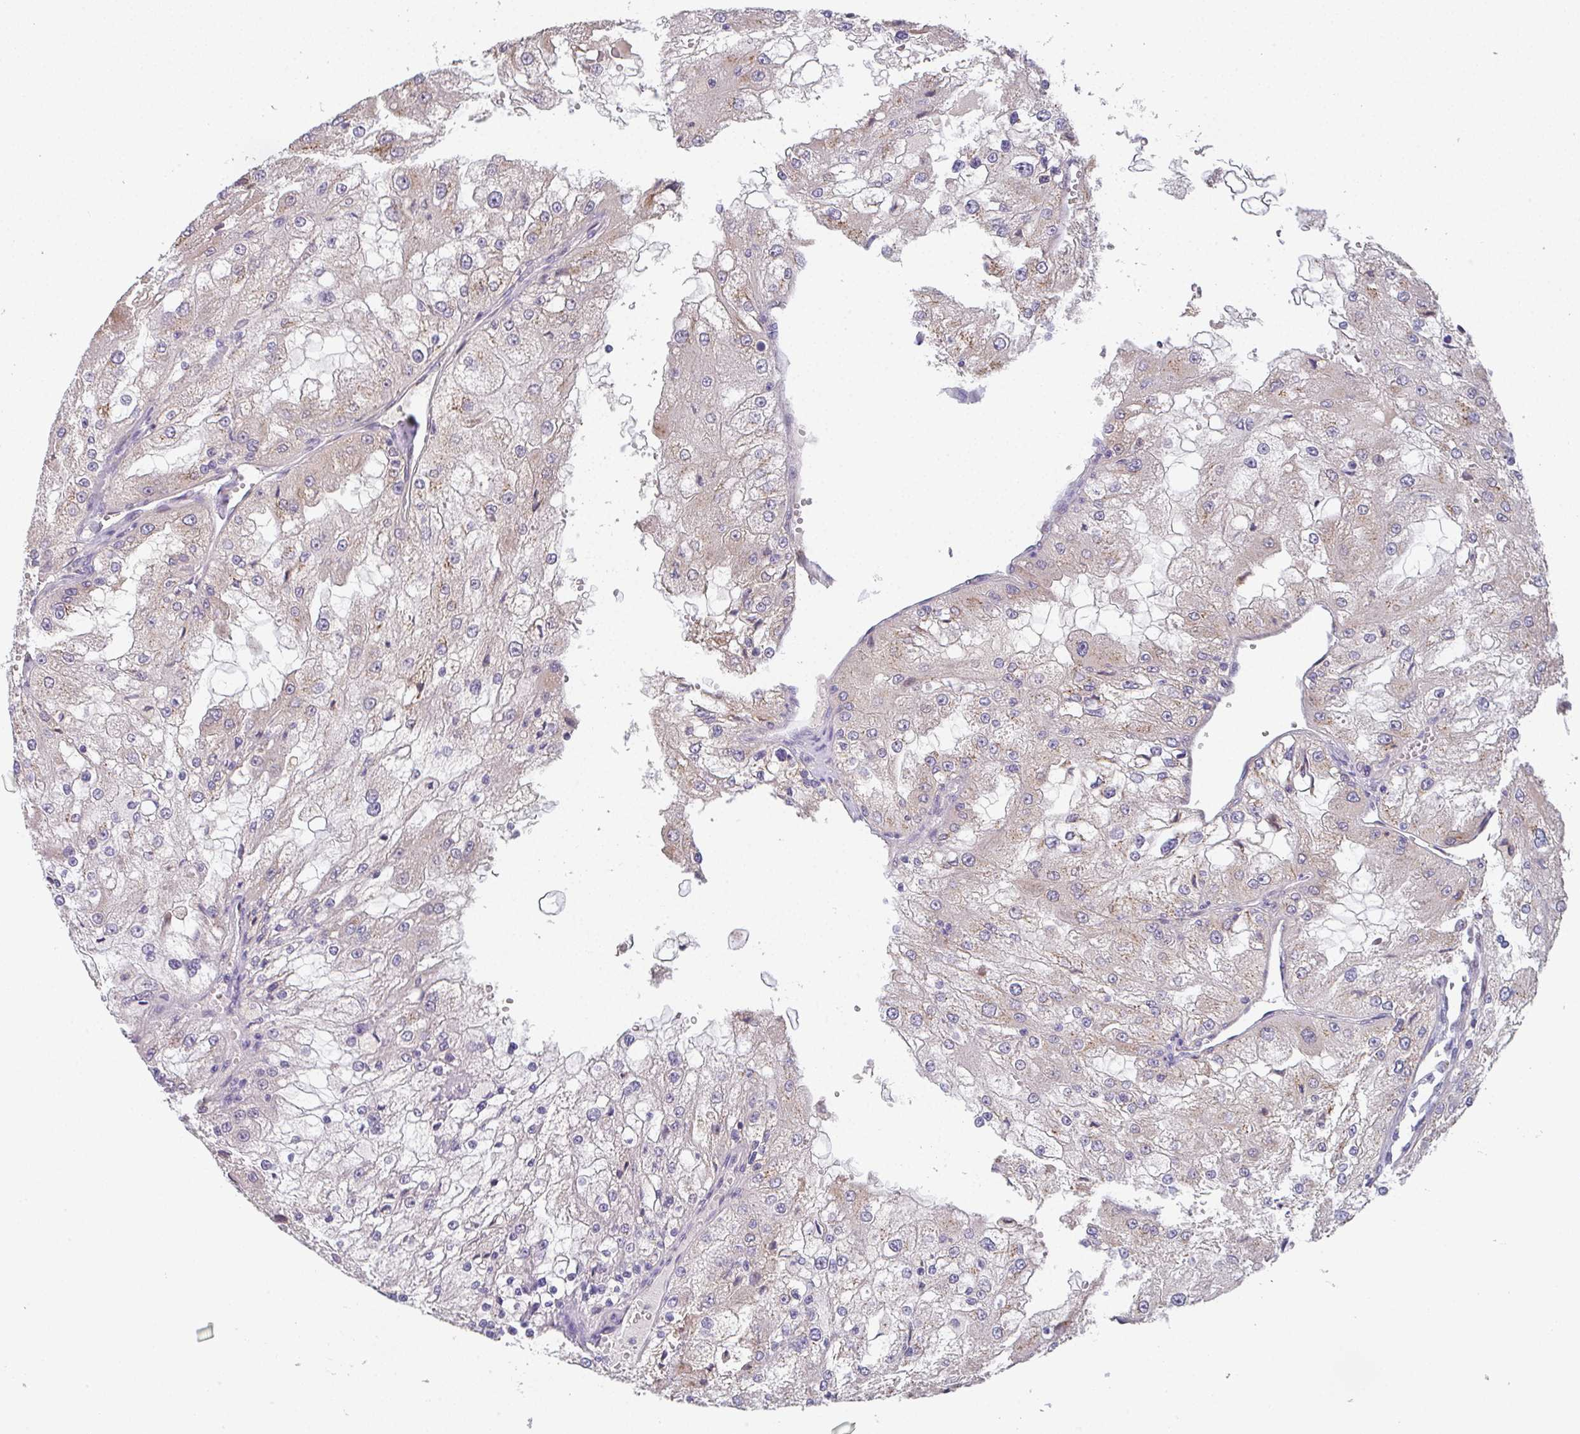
{"staining": {"intensity": "negative", "quantity": "none", "location": "none"}, "tissue": "renal cancer", "cell_type": "Tumor cells", "image_type": "cancer", "snomed": [{"axis": "morphology", "description": "Adenocarcinoma, NOS"}, {"axis": "topography", "description": "Kidney"}], "caption": "Immunohistochemical staining of renal adenocarcinoma reveals no significant positivity in tumor cells.", "gene": "TSPAN31", "patient": {"sex": "female", "age": 74}}